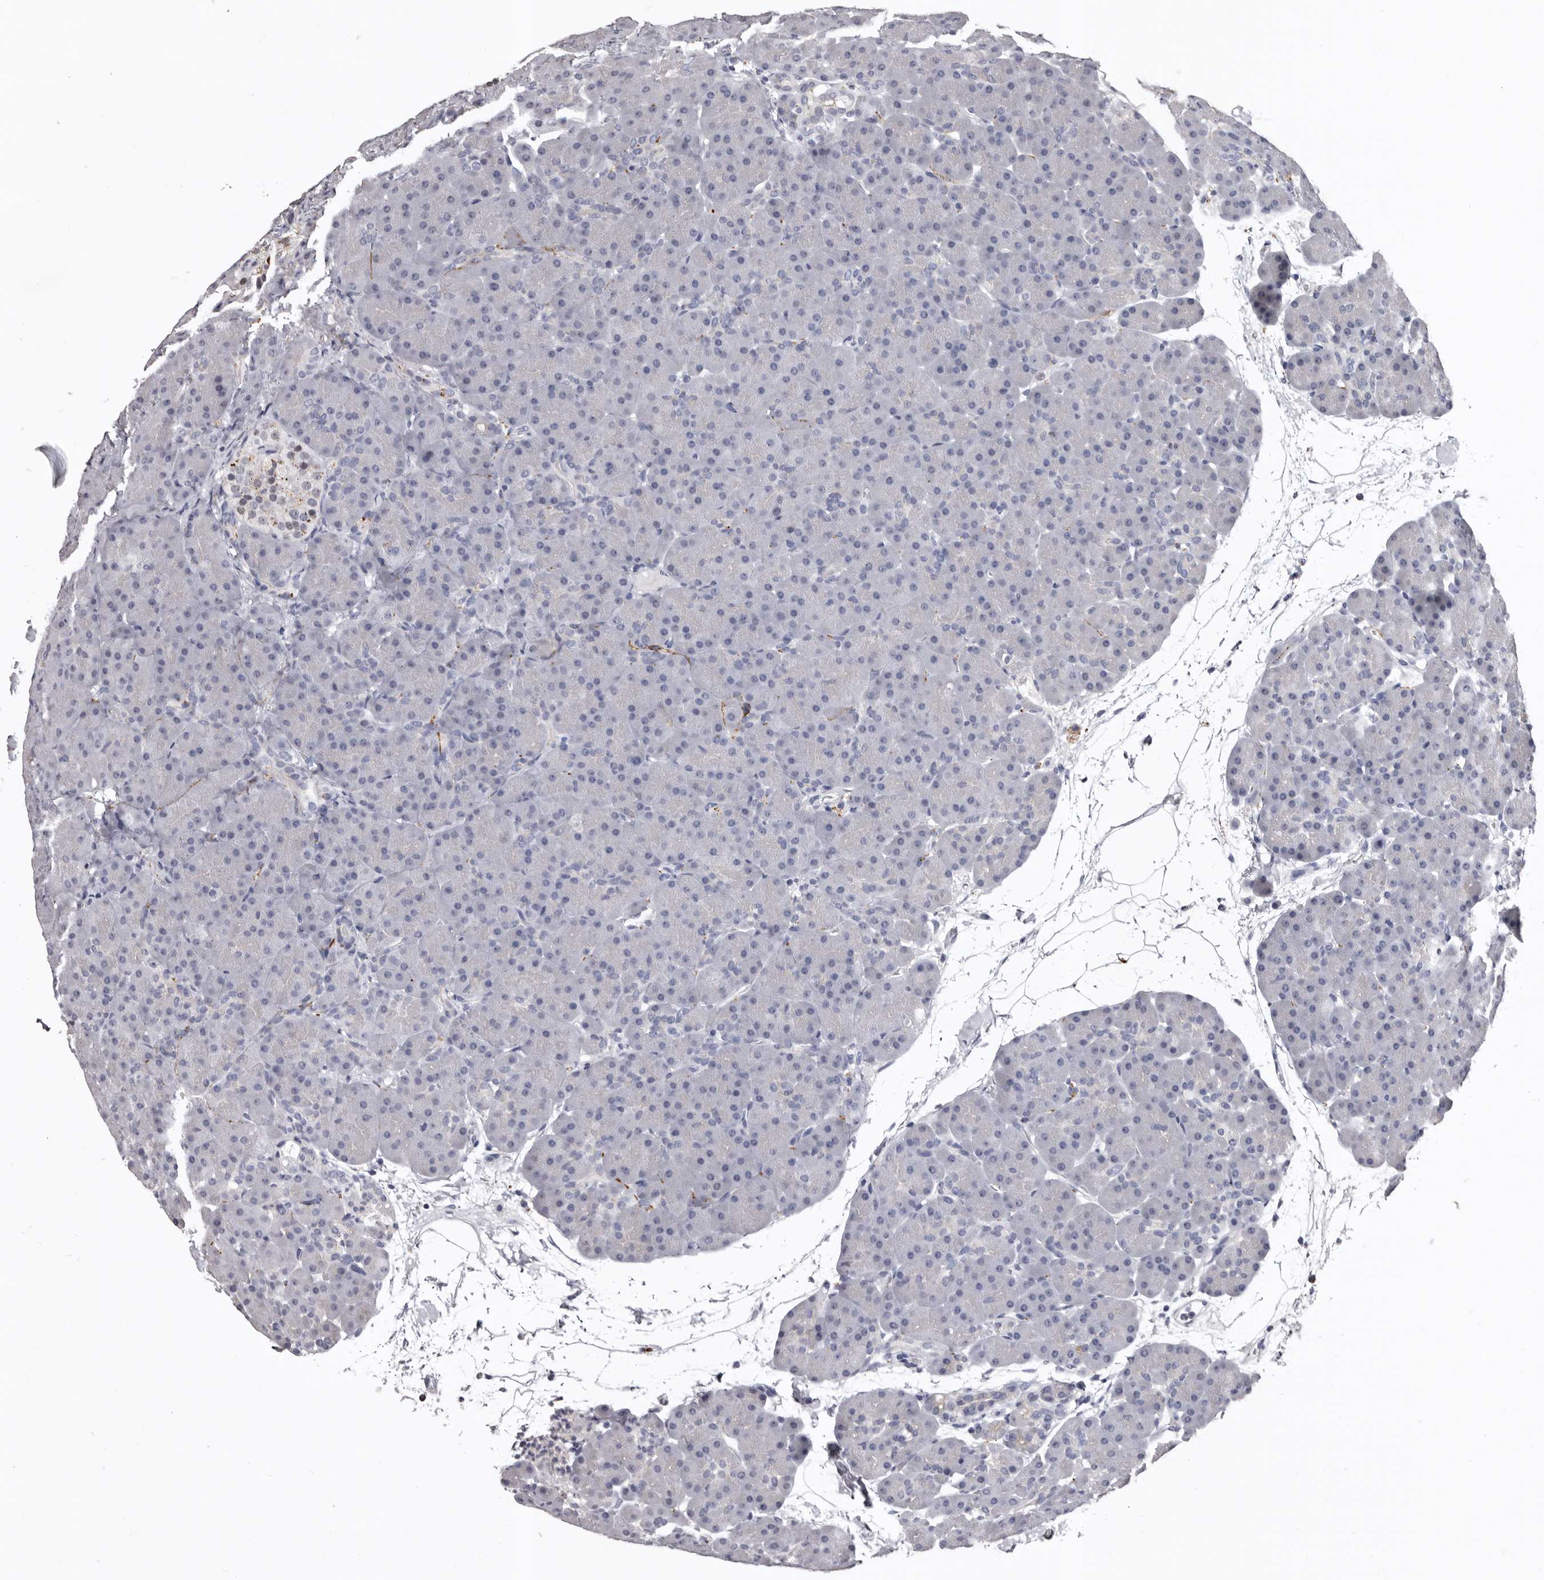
{"staining": {"intensity": "negative", "quantity": "none", "location": "none"}, "tissue": "pancreas", "cell_type": "Exocrine glandular cells", "image_type": "normal", "snomed": [{"axis": "morphology", "description": "Normal tissue, NOS"}, {"axis": "topography", "description": "Pancreas"}], "caption": "This is an IHC histopathology image of benign human pancreas. There is no expression in exocrine glandular cells.", "gene": "SLC10A4", "patient": {"sex": "male", "age": 66}}